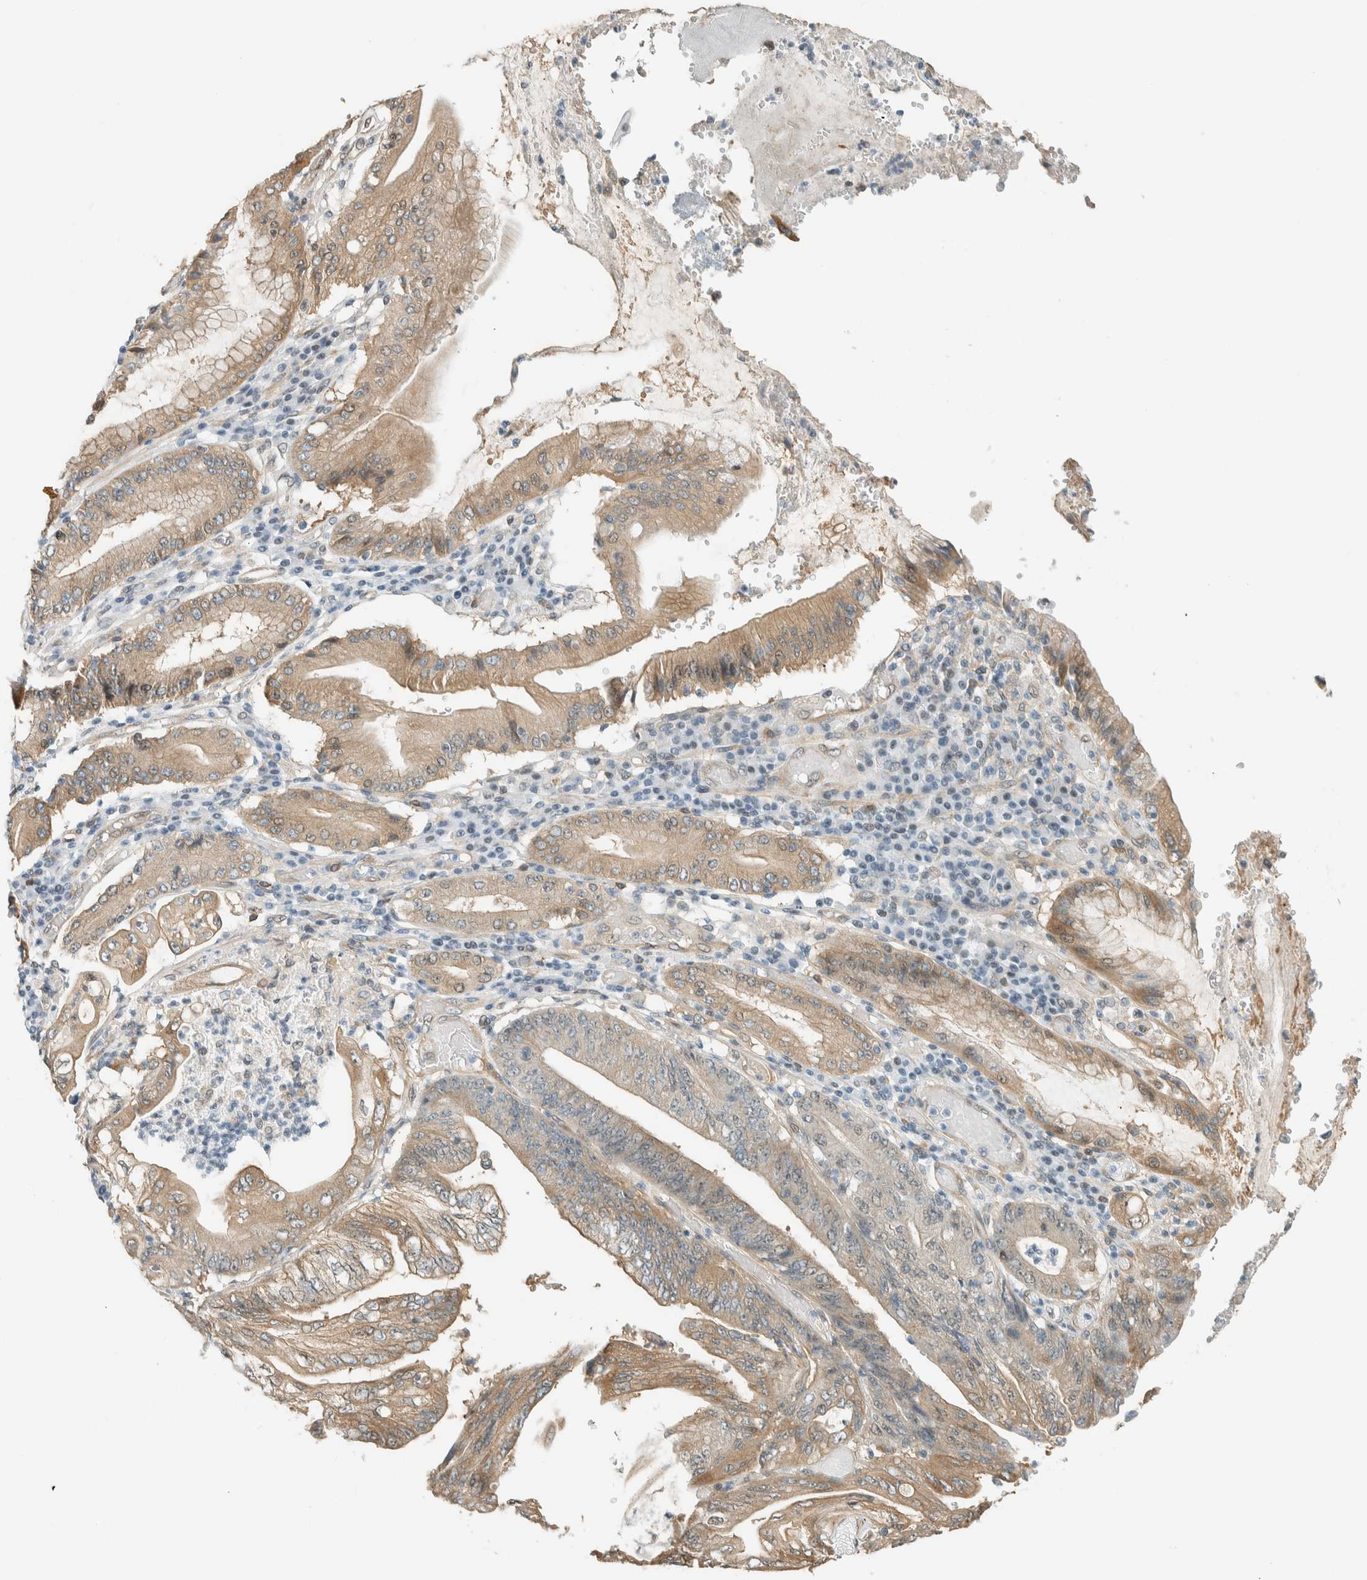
{"staining": {"intensity": "moderate", "quantity": ">75%", "location": "cytoplasmic/membranous"}, "tissue": "stomach cancer", "cell_type": "Tumor cells", "image_type": "cancer", "snomed": [{"axis": "morphology", "description": "Adenocarcinoma, NOS"}, {"axis": "topography", "description": "Stomach"}], "caption": "IHC staining of stomach adenocarcinoma, which exhibits medium levels of moderate cytoplasmic/membranous positivity in approximately >75% of tumor cells indicating moderate cytoplasmic/membranous protein staining. The staining was performed using DAB (brown) for protein detection and nuclei were counterstained in hematoxylin (blue).", "gene": "NIBAN2", "patient": {"sex": "female", "age": 73}}